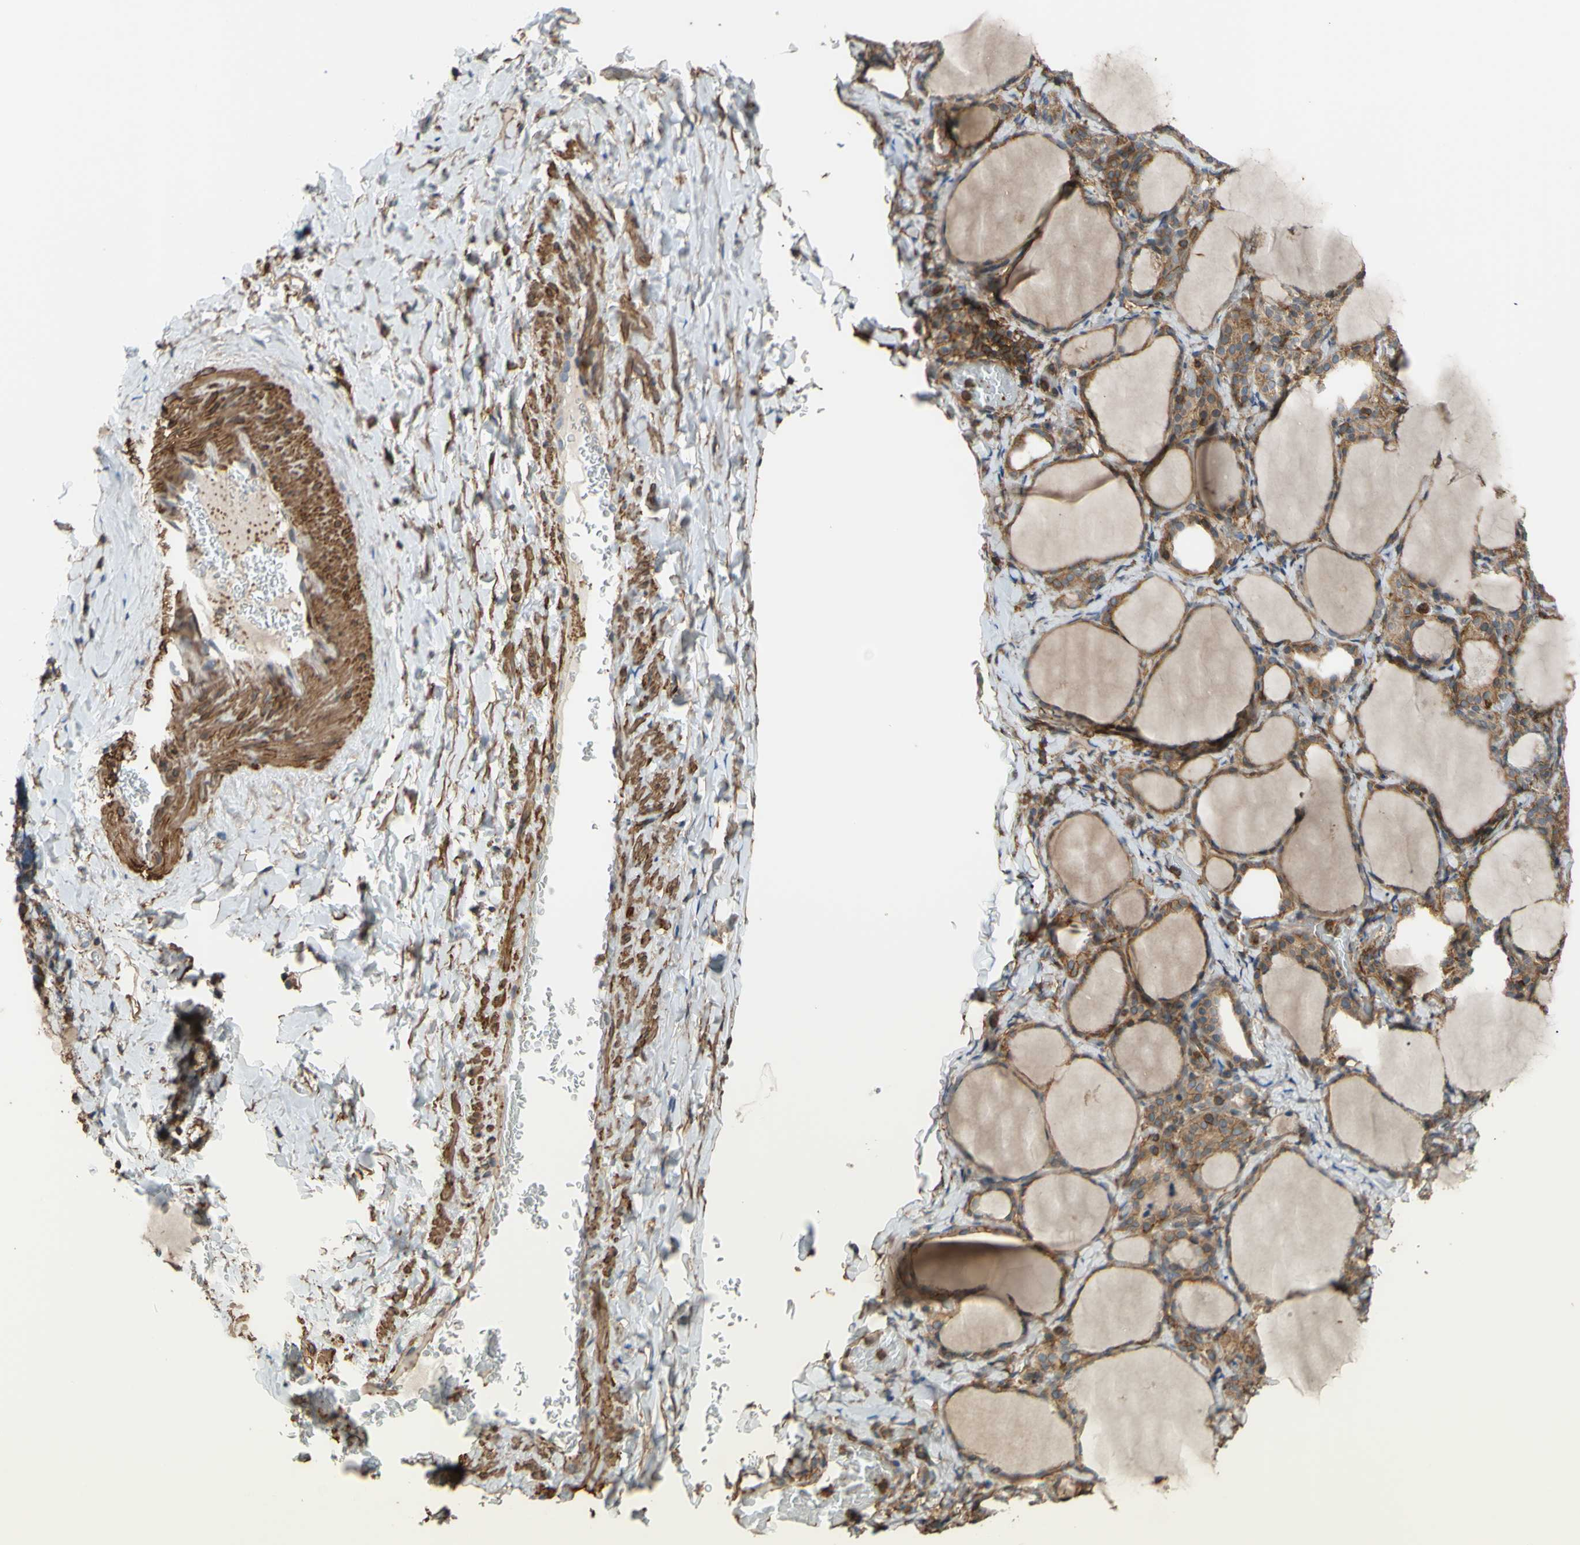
{"staining": {"intensity": "moderate", "quantity": ">75%", "location": "cytoplasmic/membranous"}, "tissue": "thyroid gland", "cell_type": "Glandular cells", "image_type": "normal", "snomed": [{"axis": "morphology", "description": "Normal tissue, NOS"}, {"axis": "morphology", "description": "Papillary adenocarcinoma, NOS"}, {"axis": "topography", "description": "Thyroid gland"}], "caption": "High-power microscopy captured an immunohistochemistry (IHC) micrograph of unremarkable thyroid gland, revealing moderate cytoplasmic/membranous positivity in about >75% of glandular cells.", "gene": "ADD3", "patient": {"sex": "female", "age": 30}}